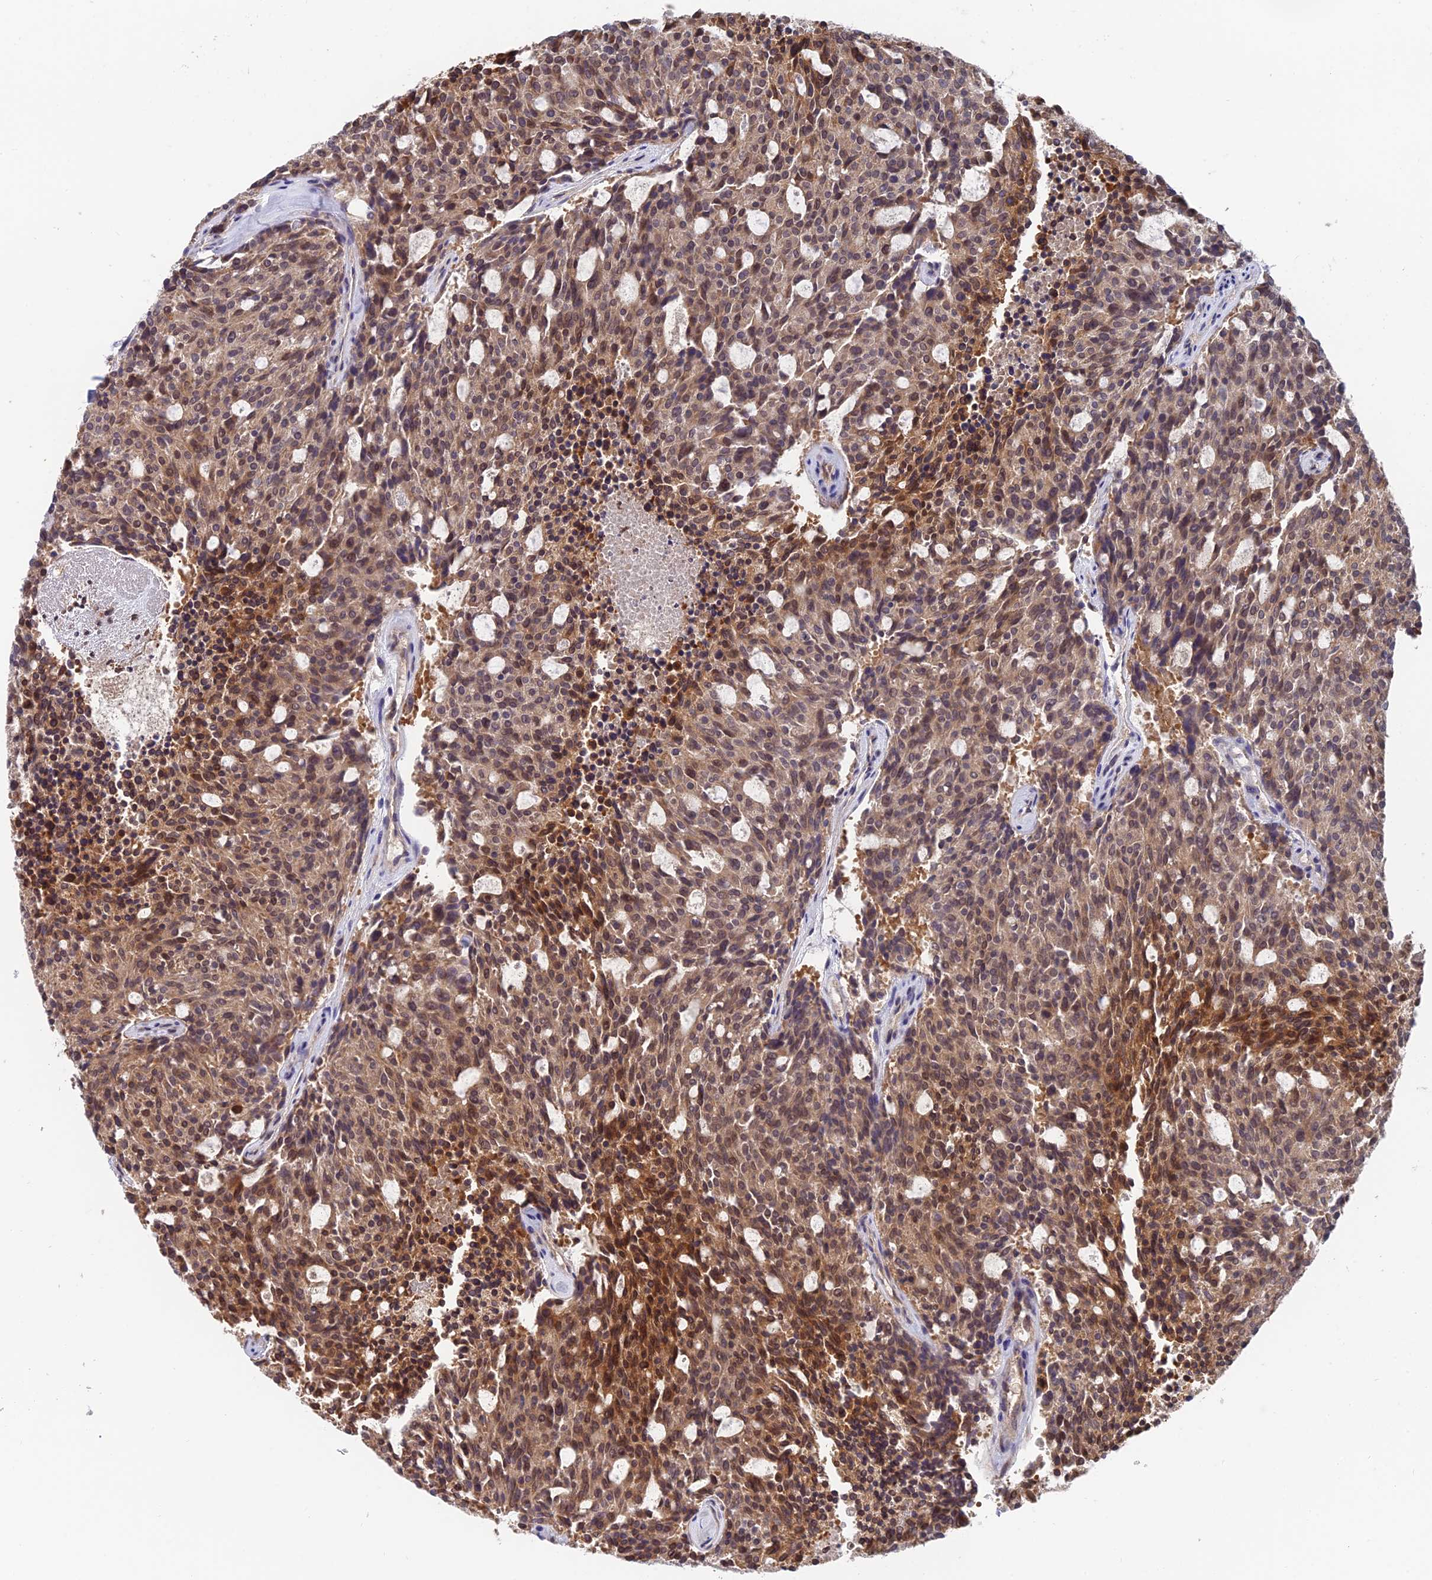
{"staining": {"intensity": "moderate", "quantity": ">75%", "location": "cytoplasmic/membranous,nuclear"}, "tissue": "carcinoid", "cell_type": "Tumor cells", "image_type": "cancer", "snomed": [{"axis": "morphology", "description": "Carcinoid, malignant, NOS"}, {"axis": "topography", "description": "Pancreas"}], "caption": "IHC micrograph of neoplastic tissue: human carcinoid stained using immunohistochemistry (IHC) exhibits medium levels of moderate protein expression localized specifically in the cytoplasmic/membranous and nuclear of tumor cells, appearing as a cytoplasmic/membranous and nuclear brown color.", "gene": "IPO5", "patient": {"sex": "female", "age": 54}}